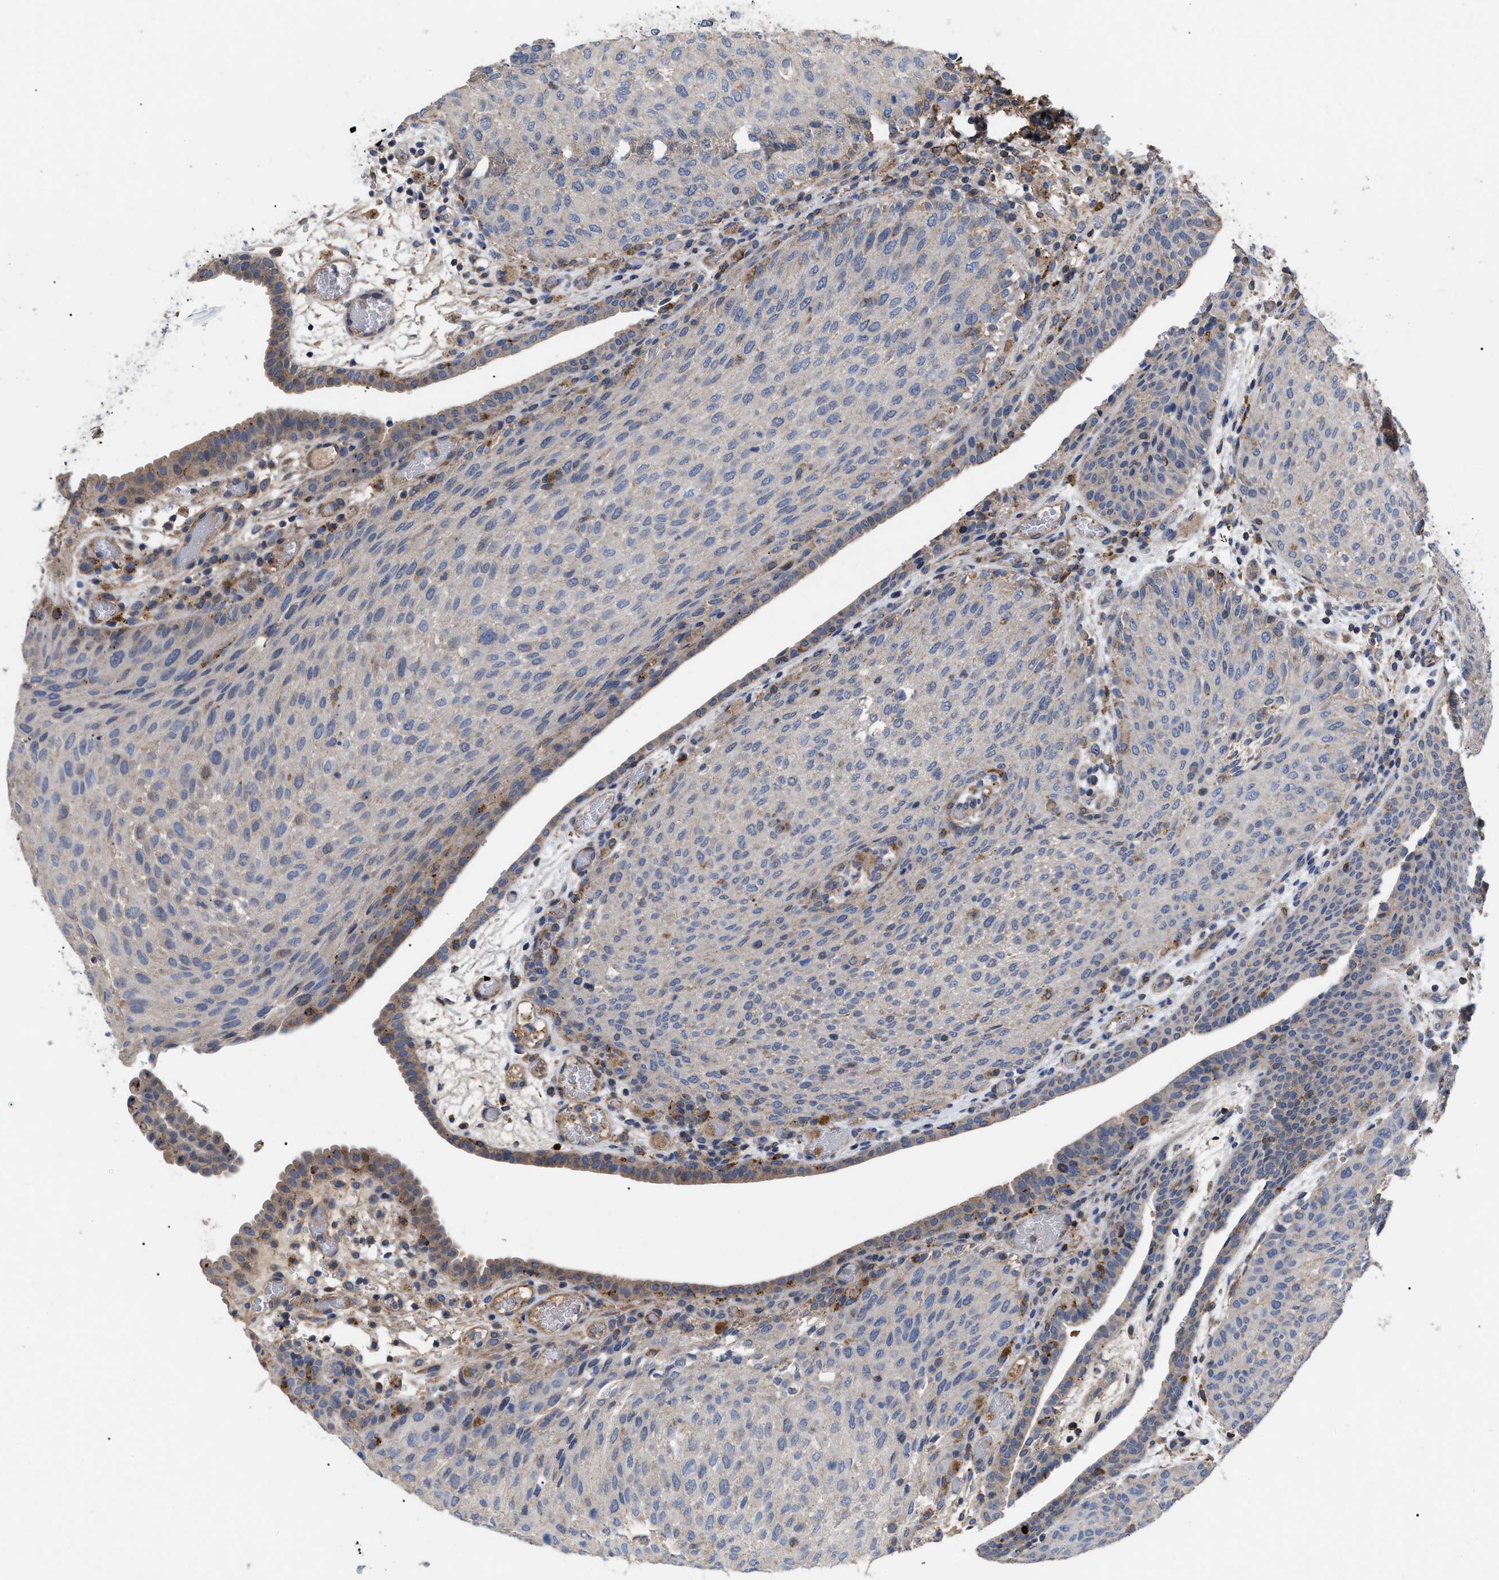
{"staining": {"intensity": "weak", "quantity": "<25%", "location": "cytoplasmic/membranous"}, "tissue": "urothelial cancer", "cell_type": "Tumor cells", "image_type": "cancer", "snomed": [{"axis": "morphology", "description": "Urothelial carcinoma, Low grade"}, {"axis": "morphology", "description": "Urothelial carcinoma, High grade"}, {"axis": "topography", "description": "Urinary bladder"}], "caption": "Urothelial cancer stained for a protein using IHC shows no staining tumor cells.", "gene": "FAM171A2", "patient": {"sex": "male", "age": 35}}